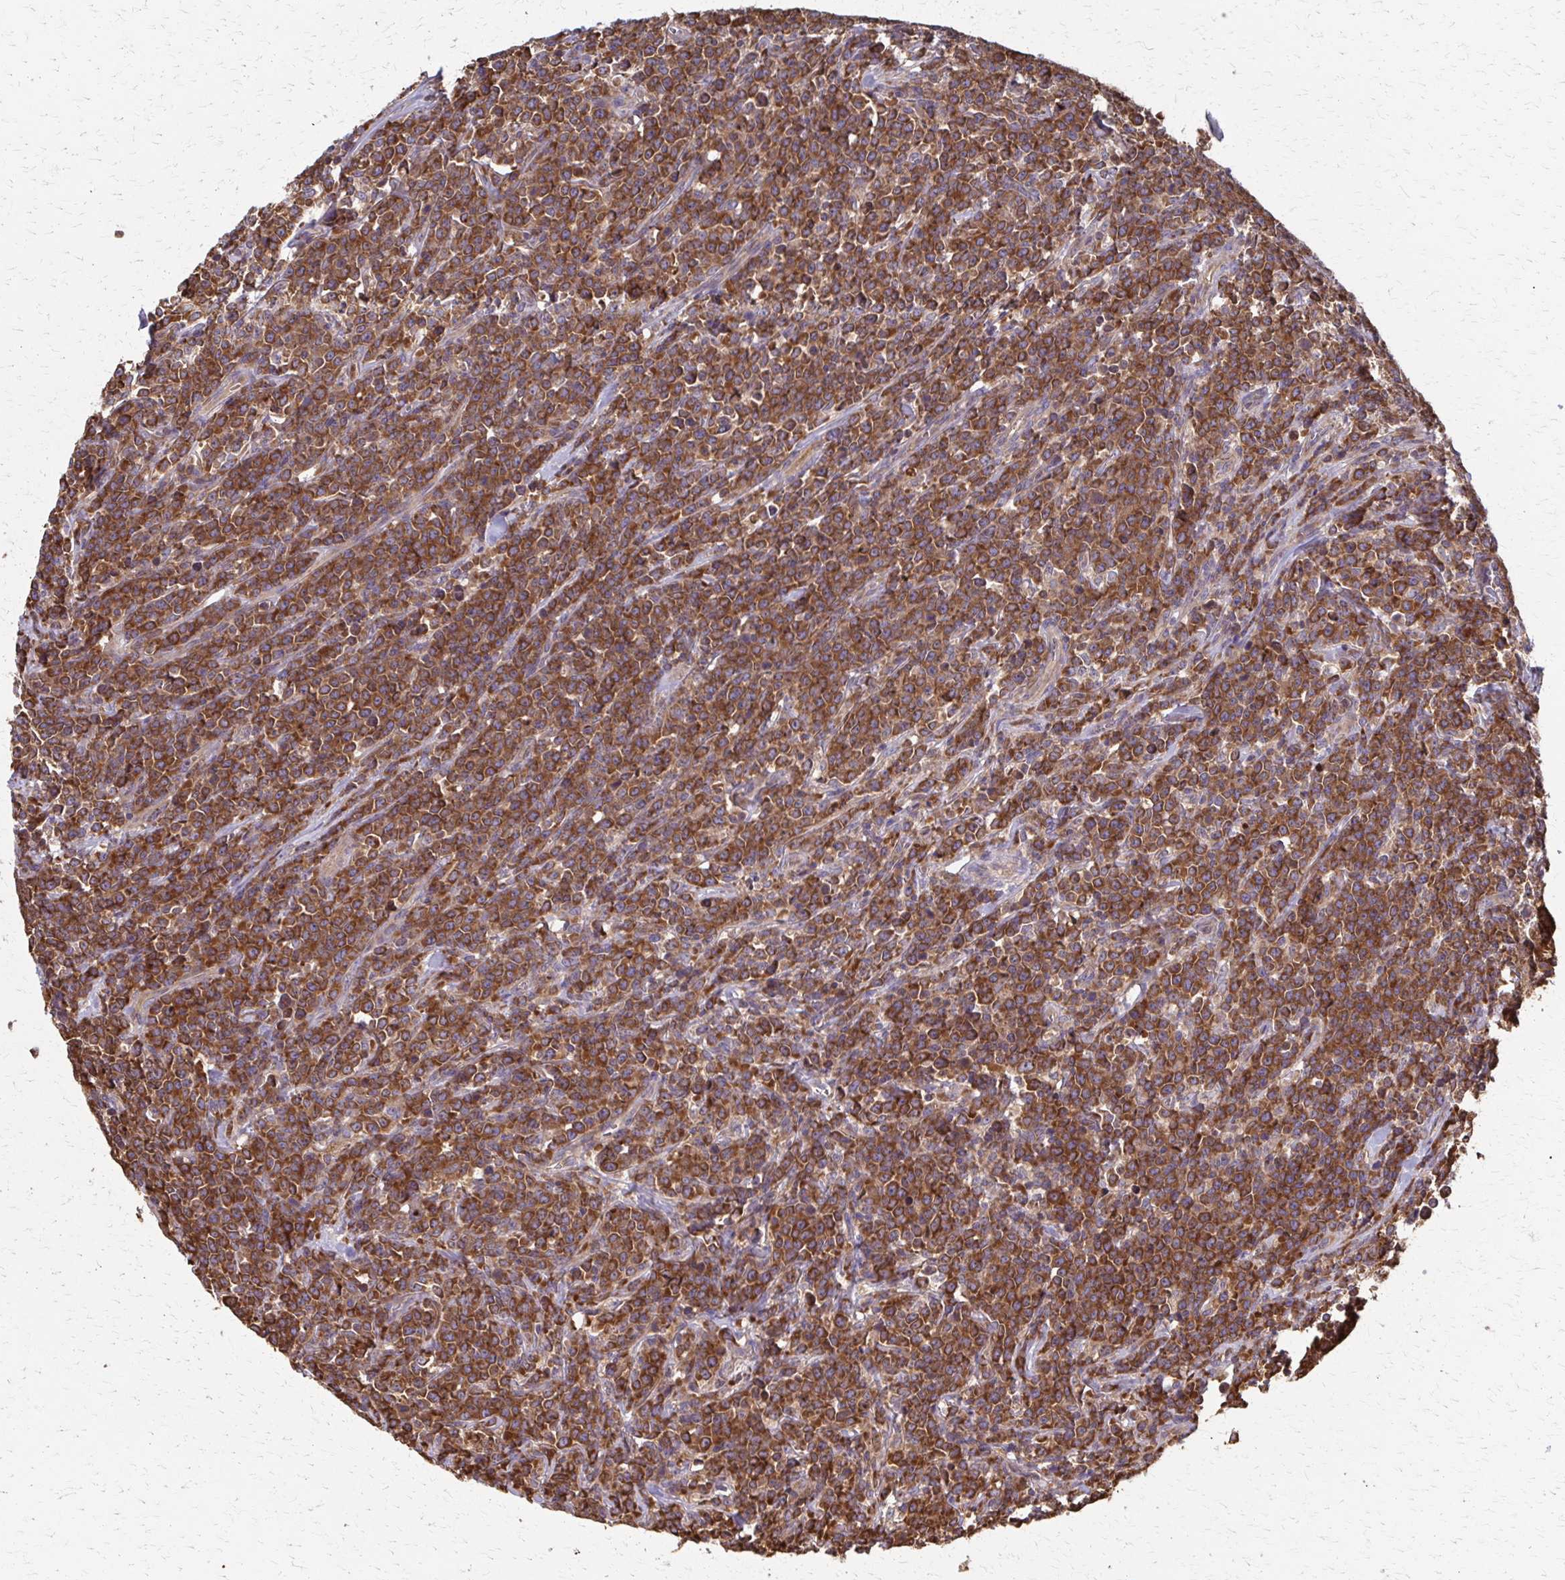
{"staining": {"intensity": "strong", "quantity": ">75%", "location": "cytoplasmic/membranous"}, "tissue": "lymphoma", "cell_type": "Tumor cells", "image_type": "cancer", "snomed": [{"axis": "morphology", "description": "Malignant lymphoma, non-Hodgkin's type, High grade"}, {"axis": "topography", "description": "Small intestine"}], "caption": "Protein expression by immunohistochemistry shows strong cytoplasmic/membranous positivity in about >75% of tumor cells in lymphoma. (DAB (3,3'-diaminobenzidine) IHC, brown staining for protein, blue staining for nuclei).", "gene": "EEF2", "patient": {"sex": "female", "age": 56}}